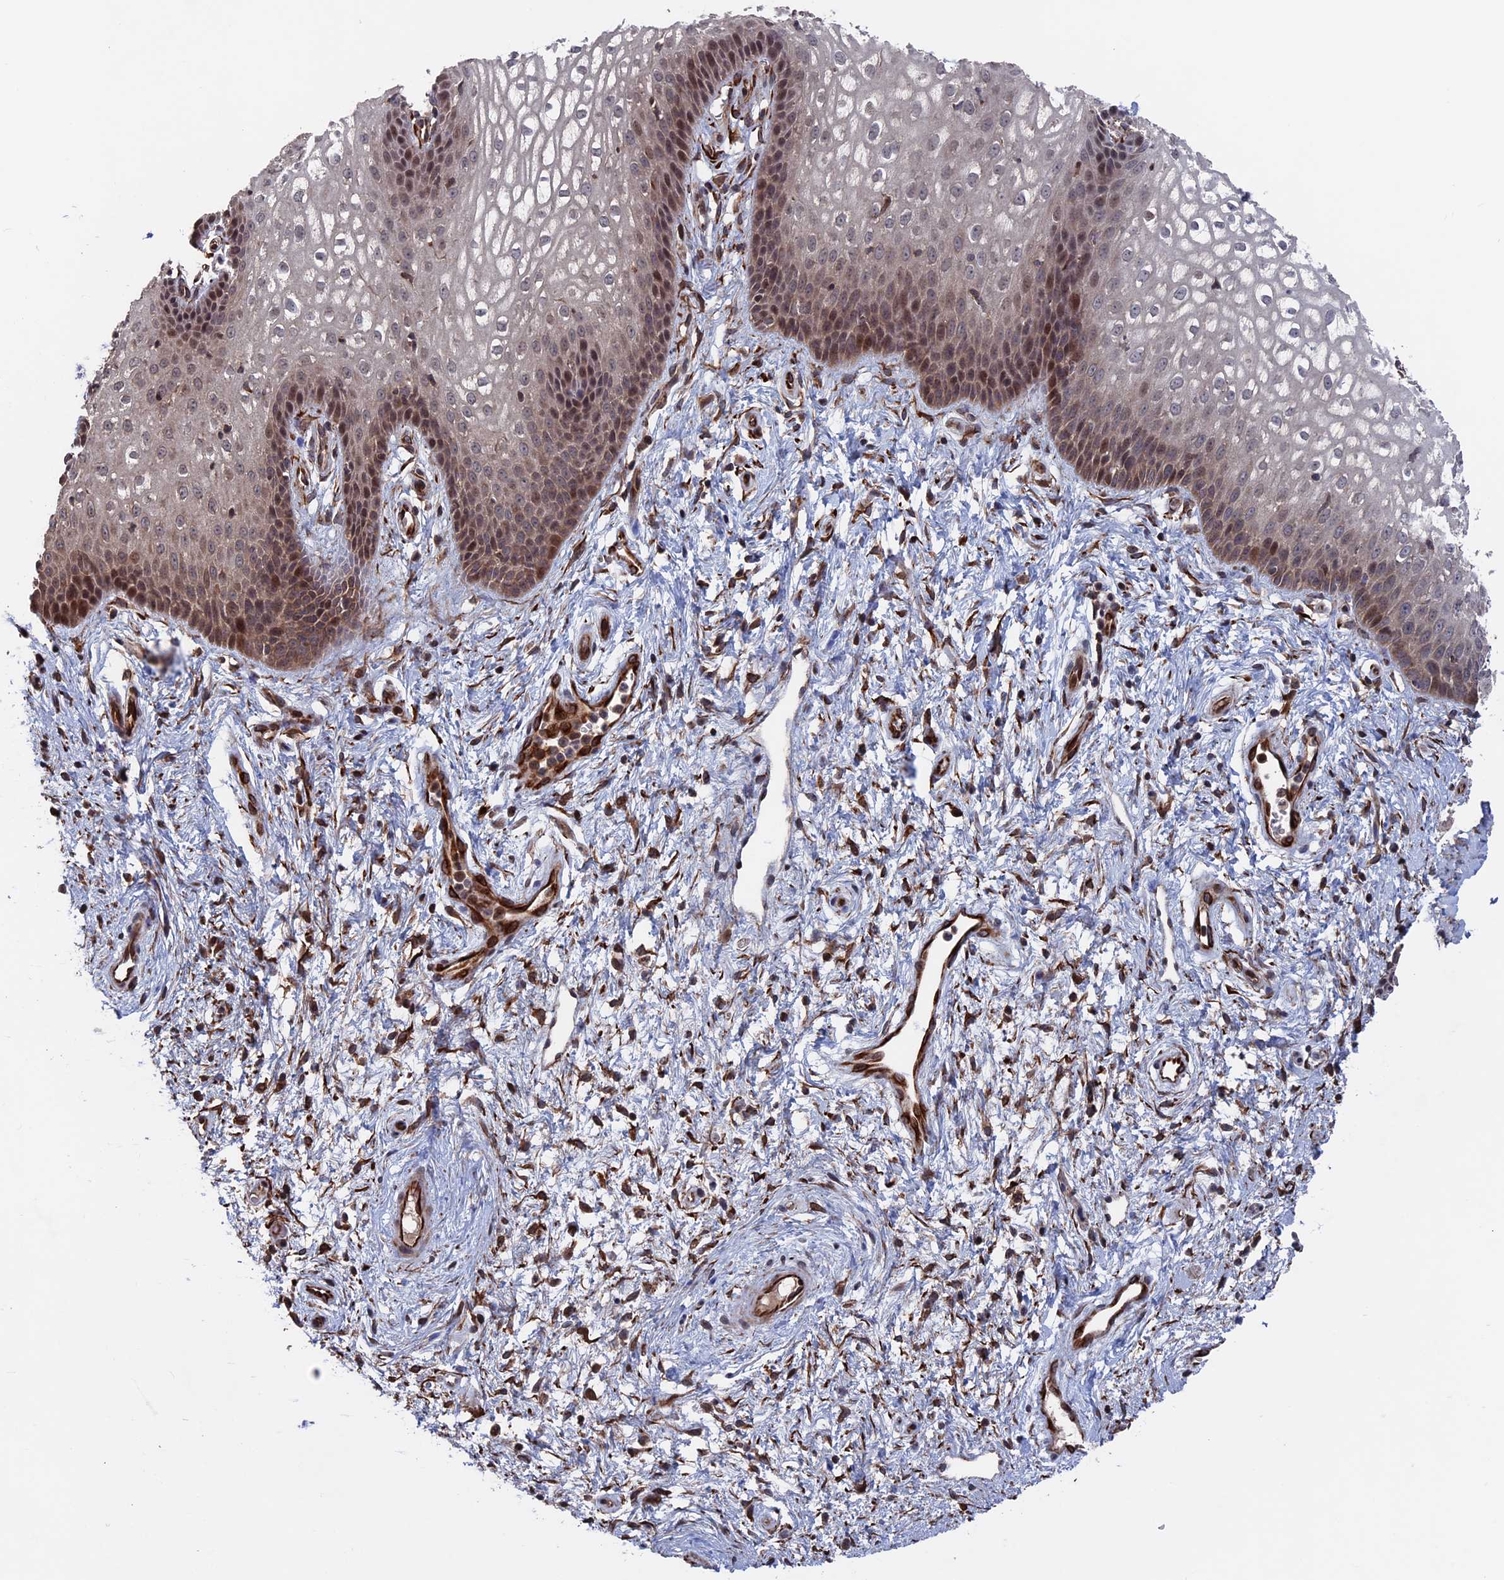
{"staining": {"intensity": "moderate", "quantity": "<25%", "location": "cytoplasmic/membranous,nuclear"}, "tissue": "vagina", "cell_type": "Squamous epithelial cells", "image_type": "normal", "snomed": [{"axis": "morphology", "description": "Normal tissue, NOS"}, {"axis": "topography", "description": "Vagina"}], "caption": "Immunohistochemistry (IHC) staining of normal vagina, which displays low levels of moderate cytoplasmic/membranous,nuclear expression in approximately <25% of squamous epithelial cells indicating moderate cytoplasmic/membranous,nuclear protein positivity. The staining was performed using DAB (3,3'-diaminobenzidine) (brown) for protein detection and nuclei were counterstained in hematoxylin (blue).", "gene": "PLA2G15", "patient": {"sex": "female", "age": 34}}